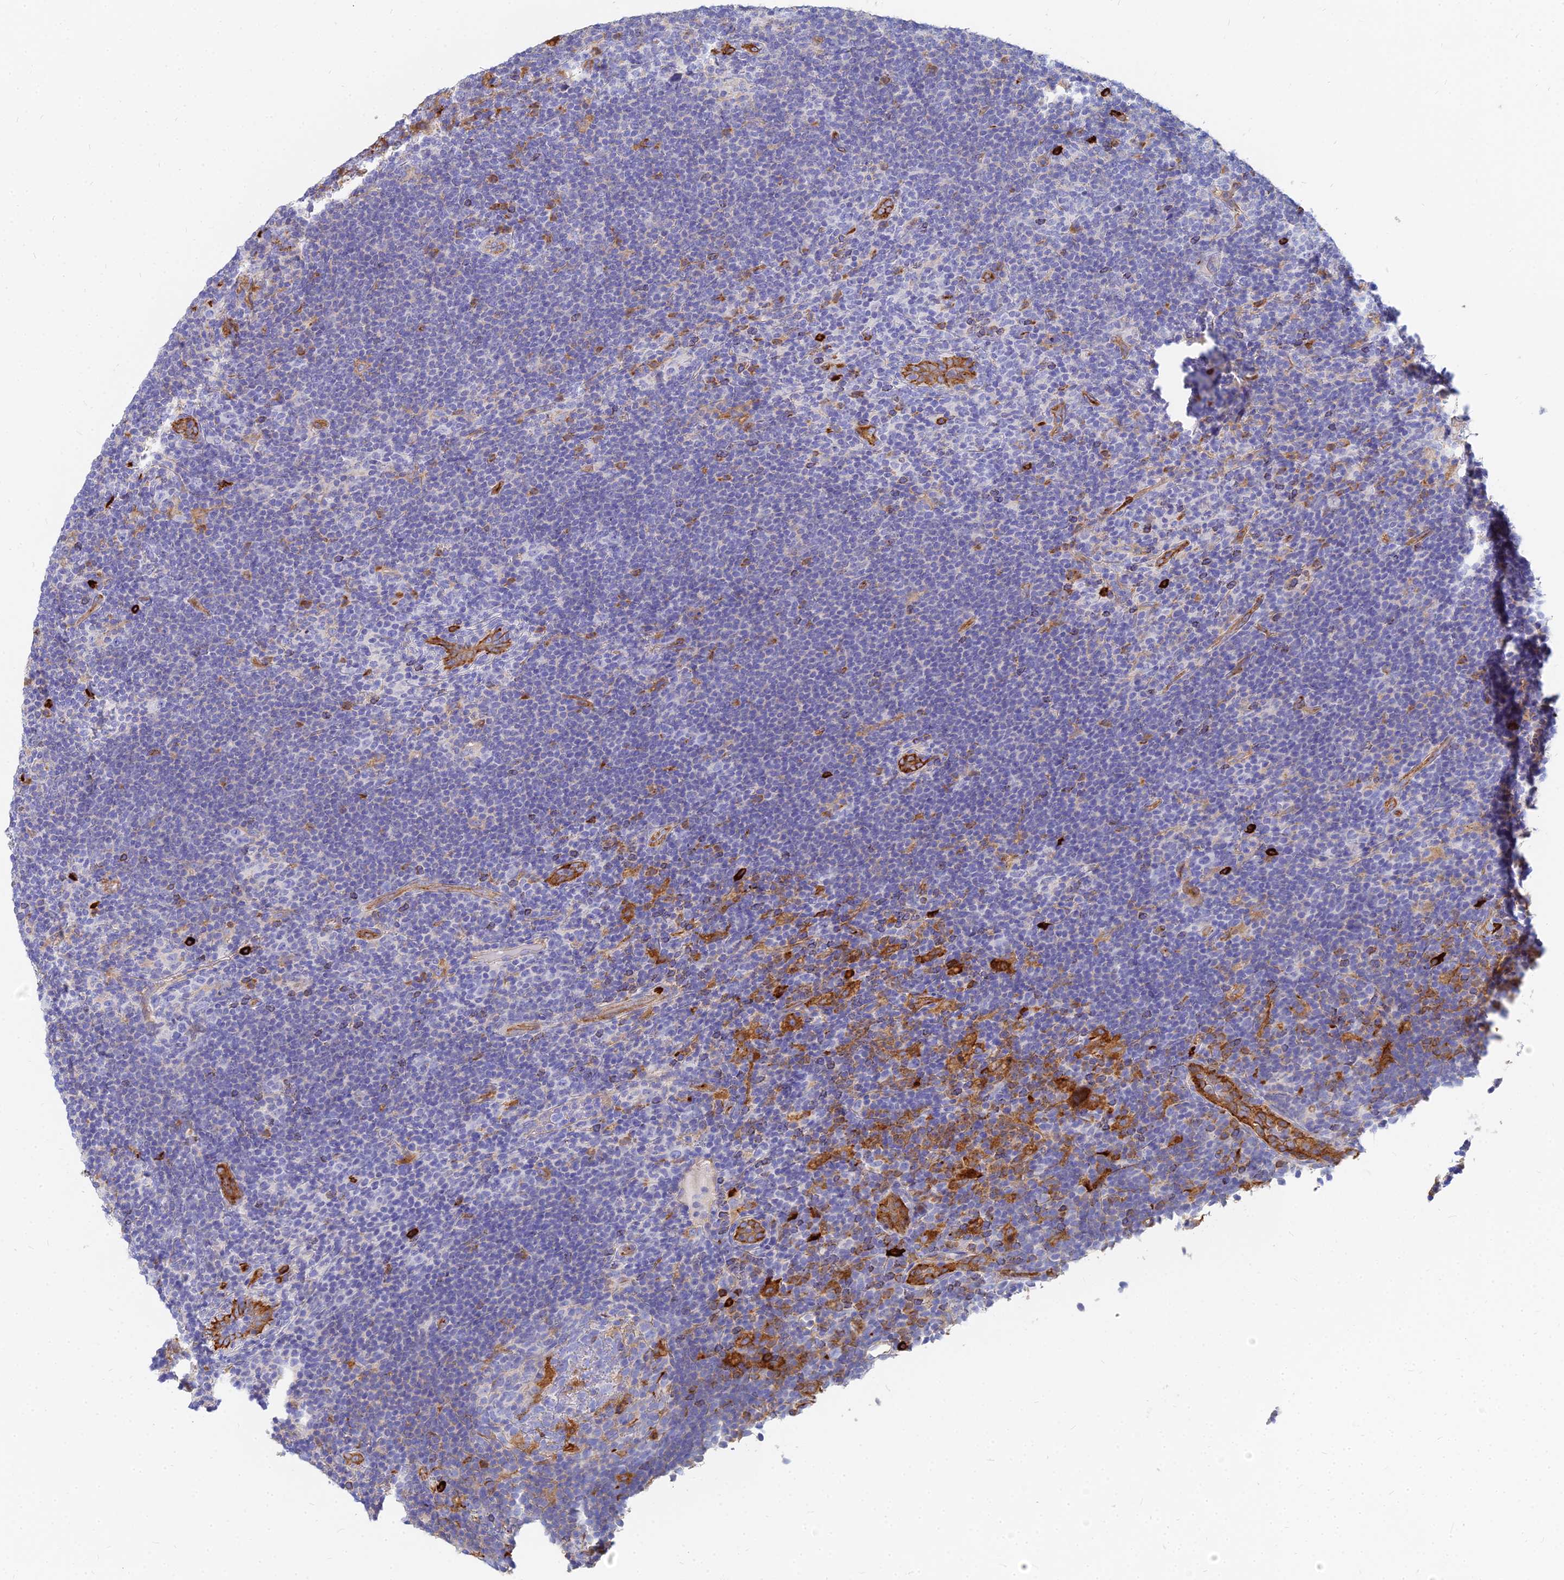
{"staining": {"intensity": "moderate", "quantity": "<25%", "location": "cytoplasmic/membranous"}, "tissue": "lymphoma", "cell_type": "Tumor cells", "image_type": "cancer", "snomed": [{"axis": "morphology", "description": "Hodgkin's disease, NOS"}, {"axis": "topography", "description": "Lymph node"}], "caption": "Lymphoma was stained to show a protein in brown. There is low levels of moderate cytoplasmic/membranous staining in about <25% of tumor cells.", "gene": "VAT1", "patient": {"sex": "female", "age": 57}}